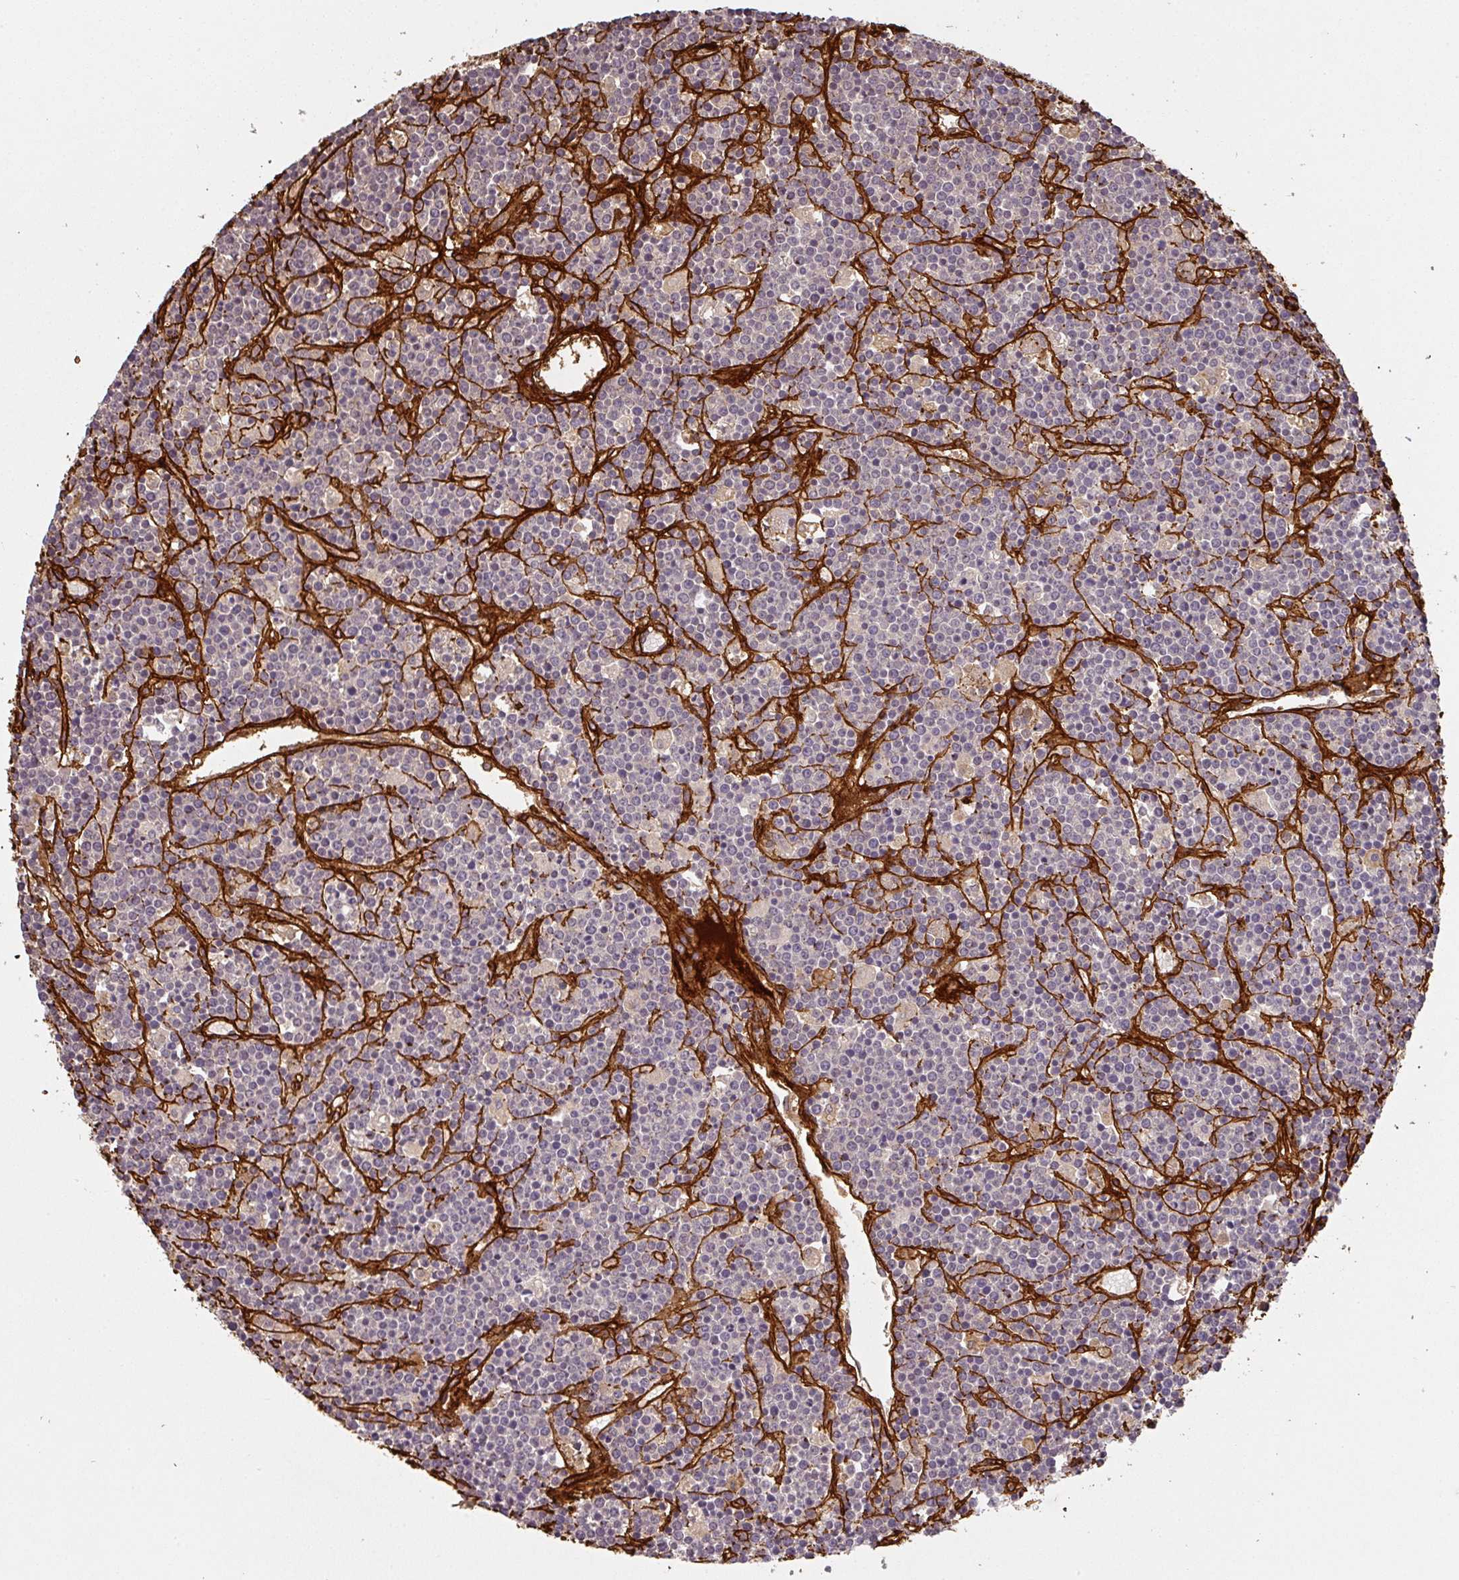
{"staining": {"intensity": "negative", "quantity": "none", "location": "none"}, "tissue": "lymphoma", "cell_type": "Tumor cells", "image_type": "cancer", "snomed": [{"axis": "morphology", "description": "Malignant lymphoma, non-Hodgkin's type, High grade"}, {"axis": "topography", "description": "Ovary"}], "caption": "High-grade malignant lymphoma, non-Hodgkin's type stained for a protein using IHC displays no positivity tumor cells.", "gene": "COL3A1", "patient": {"sex": "female", "age": 56}}